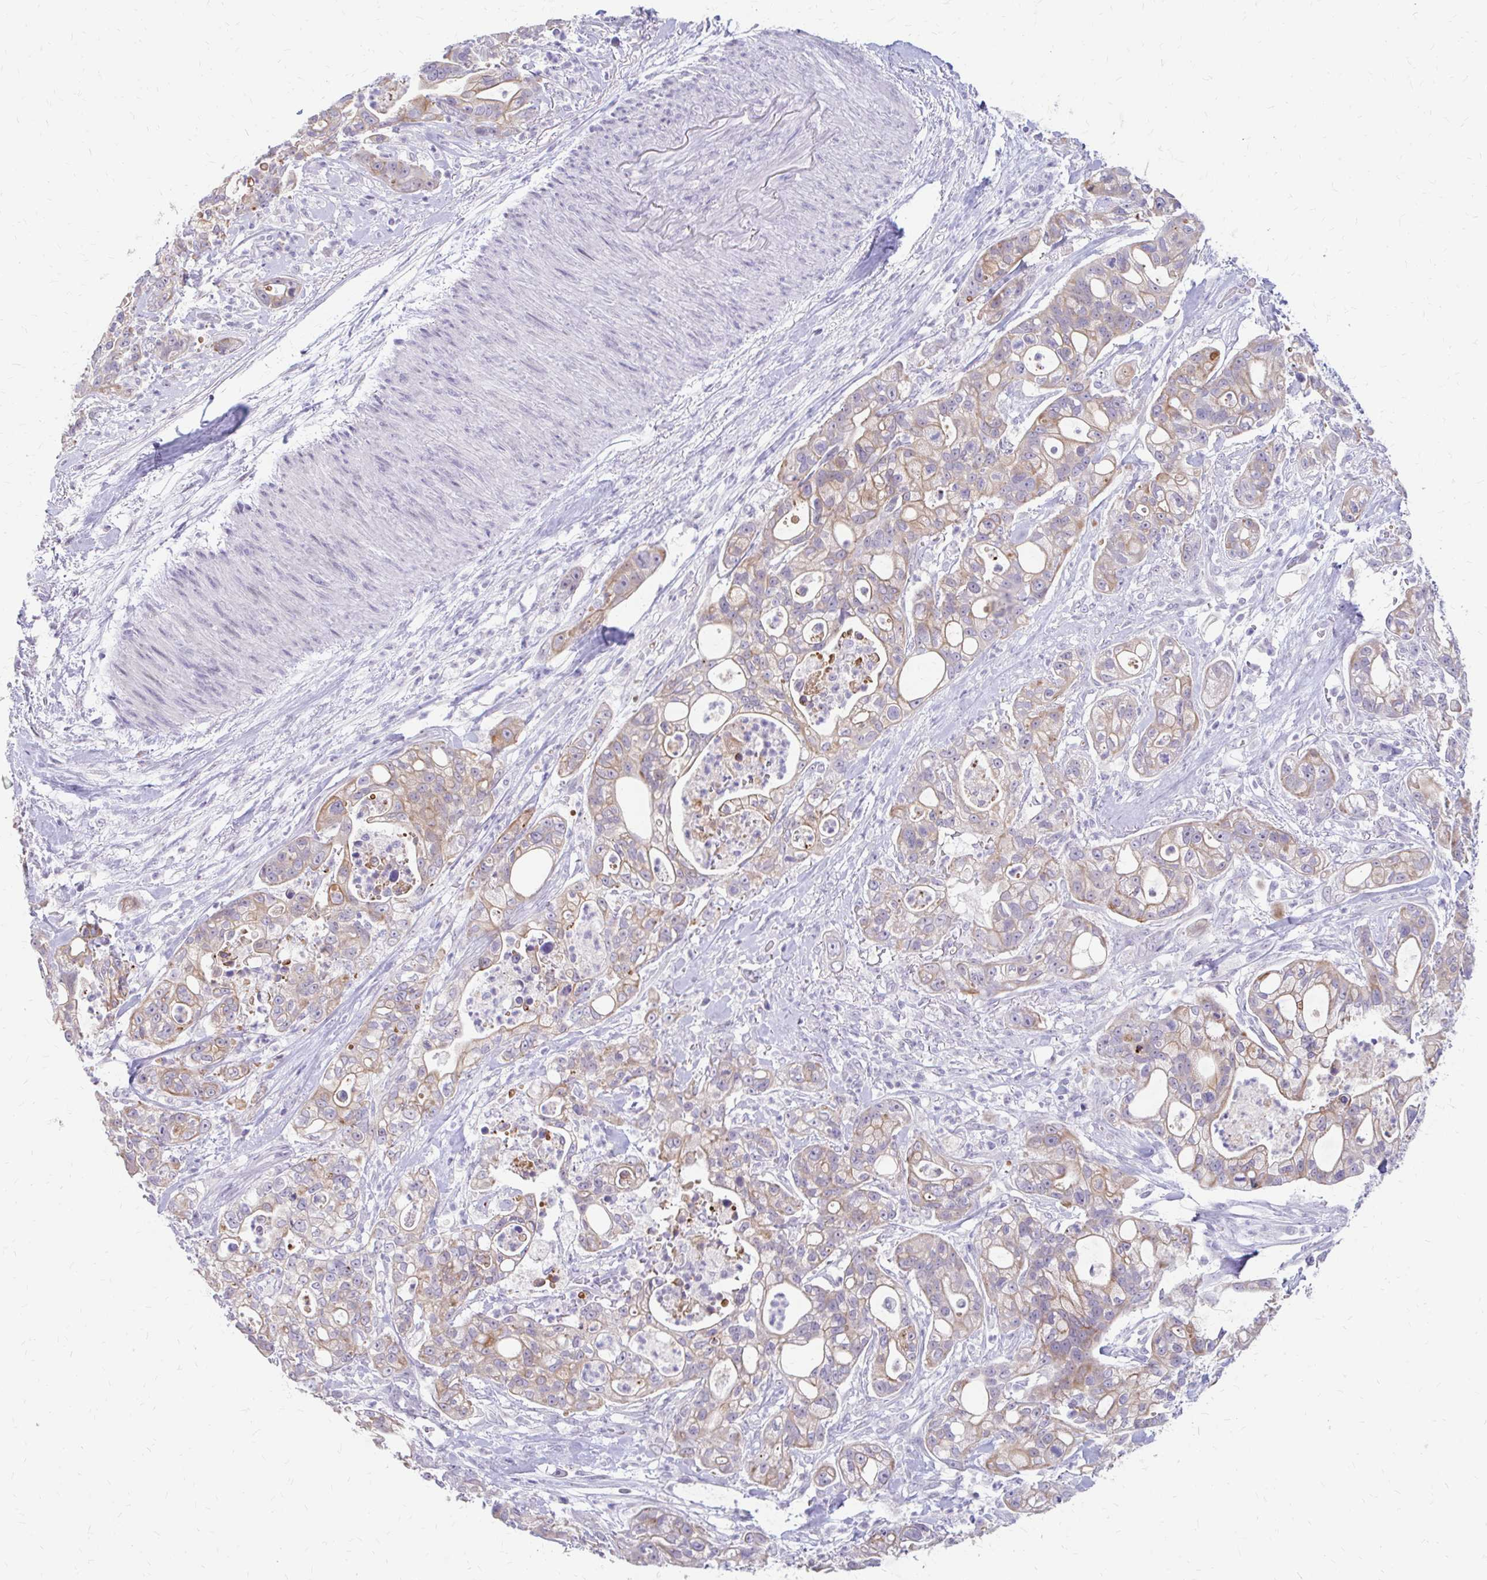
{"staining": {"intensity": "moderate", "quantity": ">75%", "location": "cytoplasmic/membranous"}, "tissue": "pancreatic cancer", "cell_type": "Tumor cells", "image_type": "cancer", "snomed": [{"axis": "morphology", "description": "Adenocarcinoma, NOS"}, {"axis": "topography", "description": "Pancreas"}], "caption": "About >75% of tumor cells in human pancreatic cancer demonstrate moderate cytoplasmic/membranous protein expression as visualized by brown immunohistochemical staining.", "gene": "RGS16", "patient": {"sex": "female", "age": 69}}